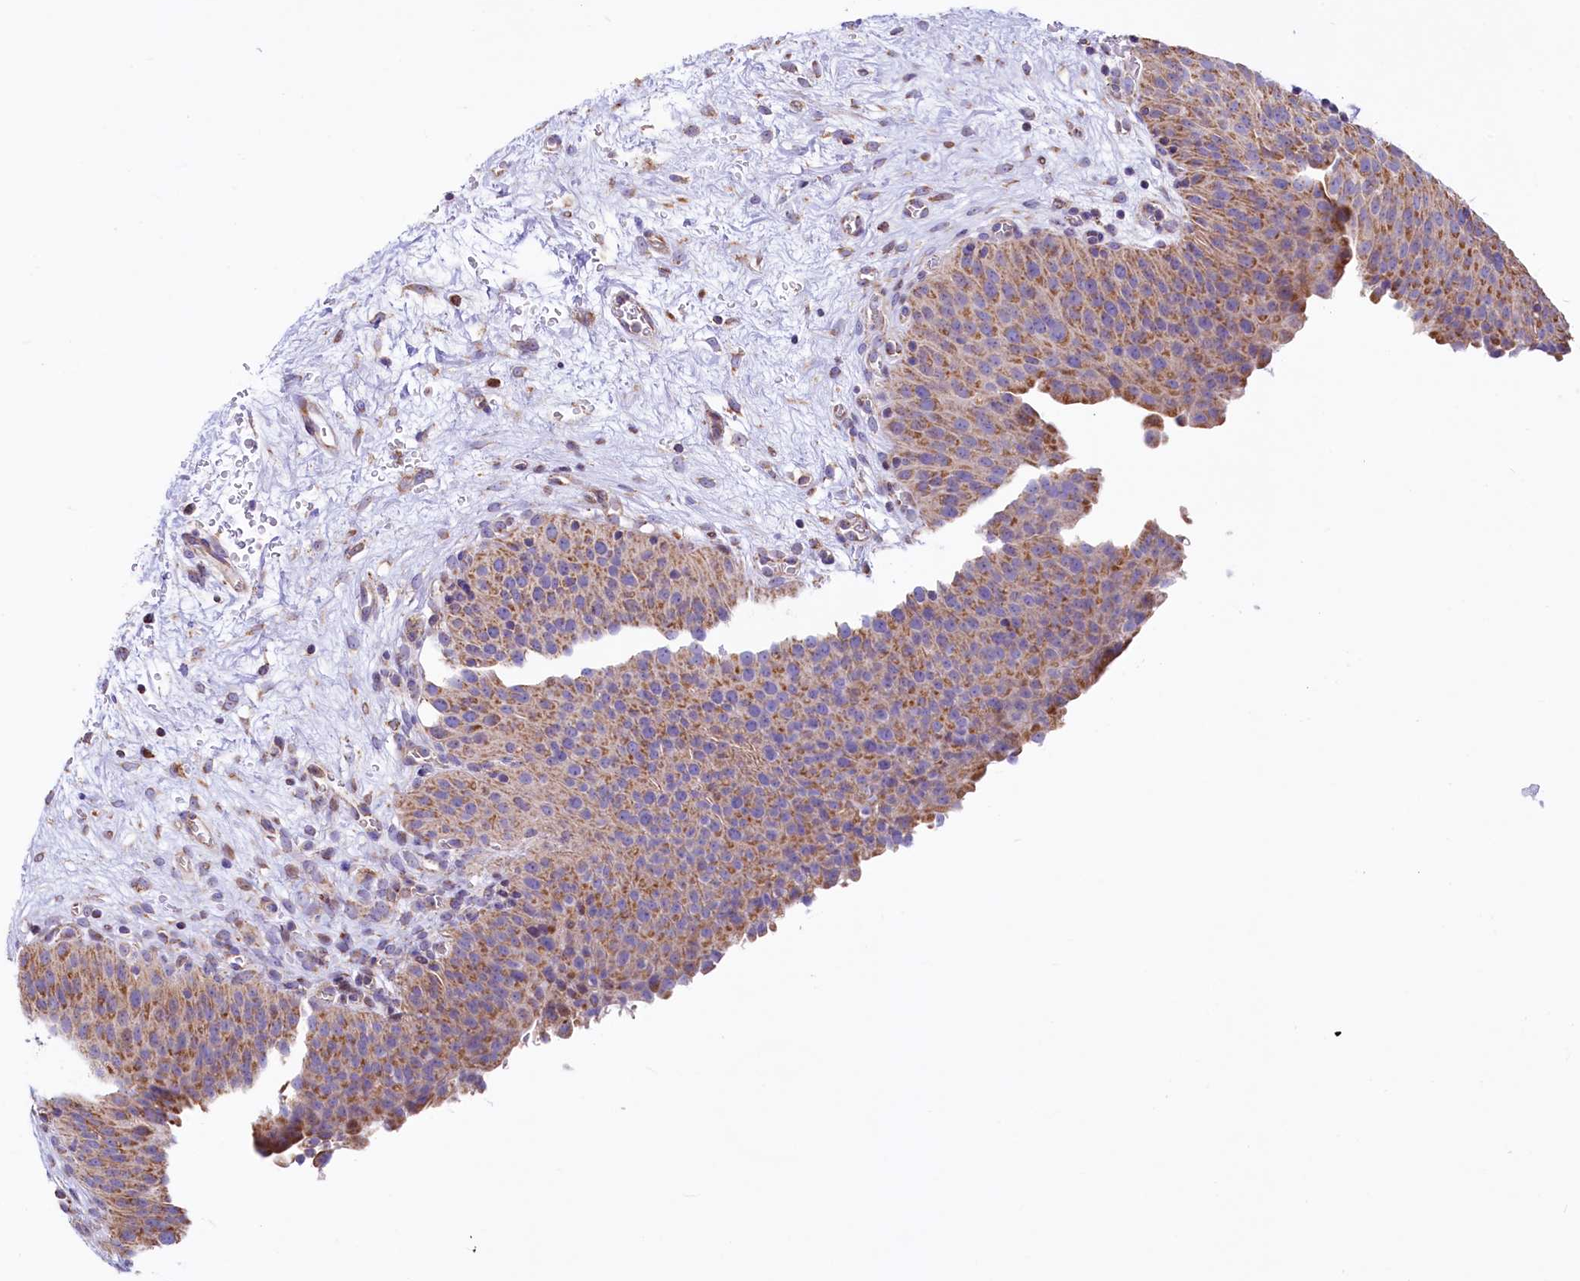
{"staining": {"intensity": "moderate", "quantity": ">75%", "location": "cytoplasmic/membranous"}, "tissue": "urinary bladder", "cell_type": "Urothelial cells", "image_type": "normal", "snomed": [{"axis": "morphology", "description": "Normal tissue, NOS"}, {"axis": "morphology", "description": "Dysplasia, NOS"}, {"axis": "topography", "description": "Urinary bladder"}], "caption": "Urothelial cells exhibit moderate cytoplasmic/membranous staining in approximately >75% of cells in unremarkable urinary bladder. (DAB (3,3'-diaminobenzidine) IHC, brown staining for protein, blue staining for nuclei).", "gene": "VWCE", "patient": {"sex": "male", "age": 35}}